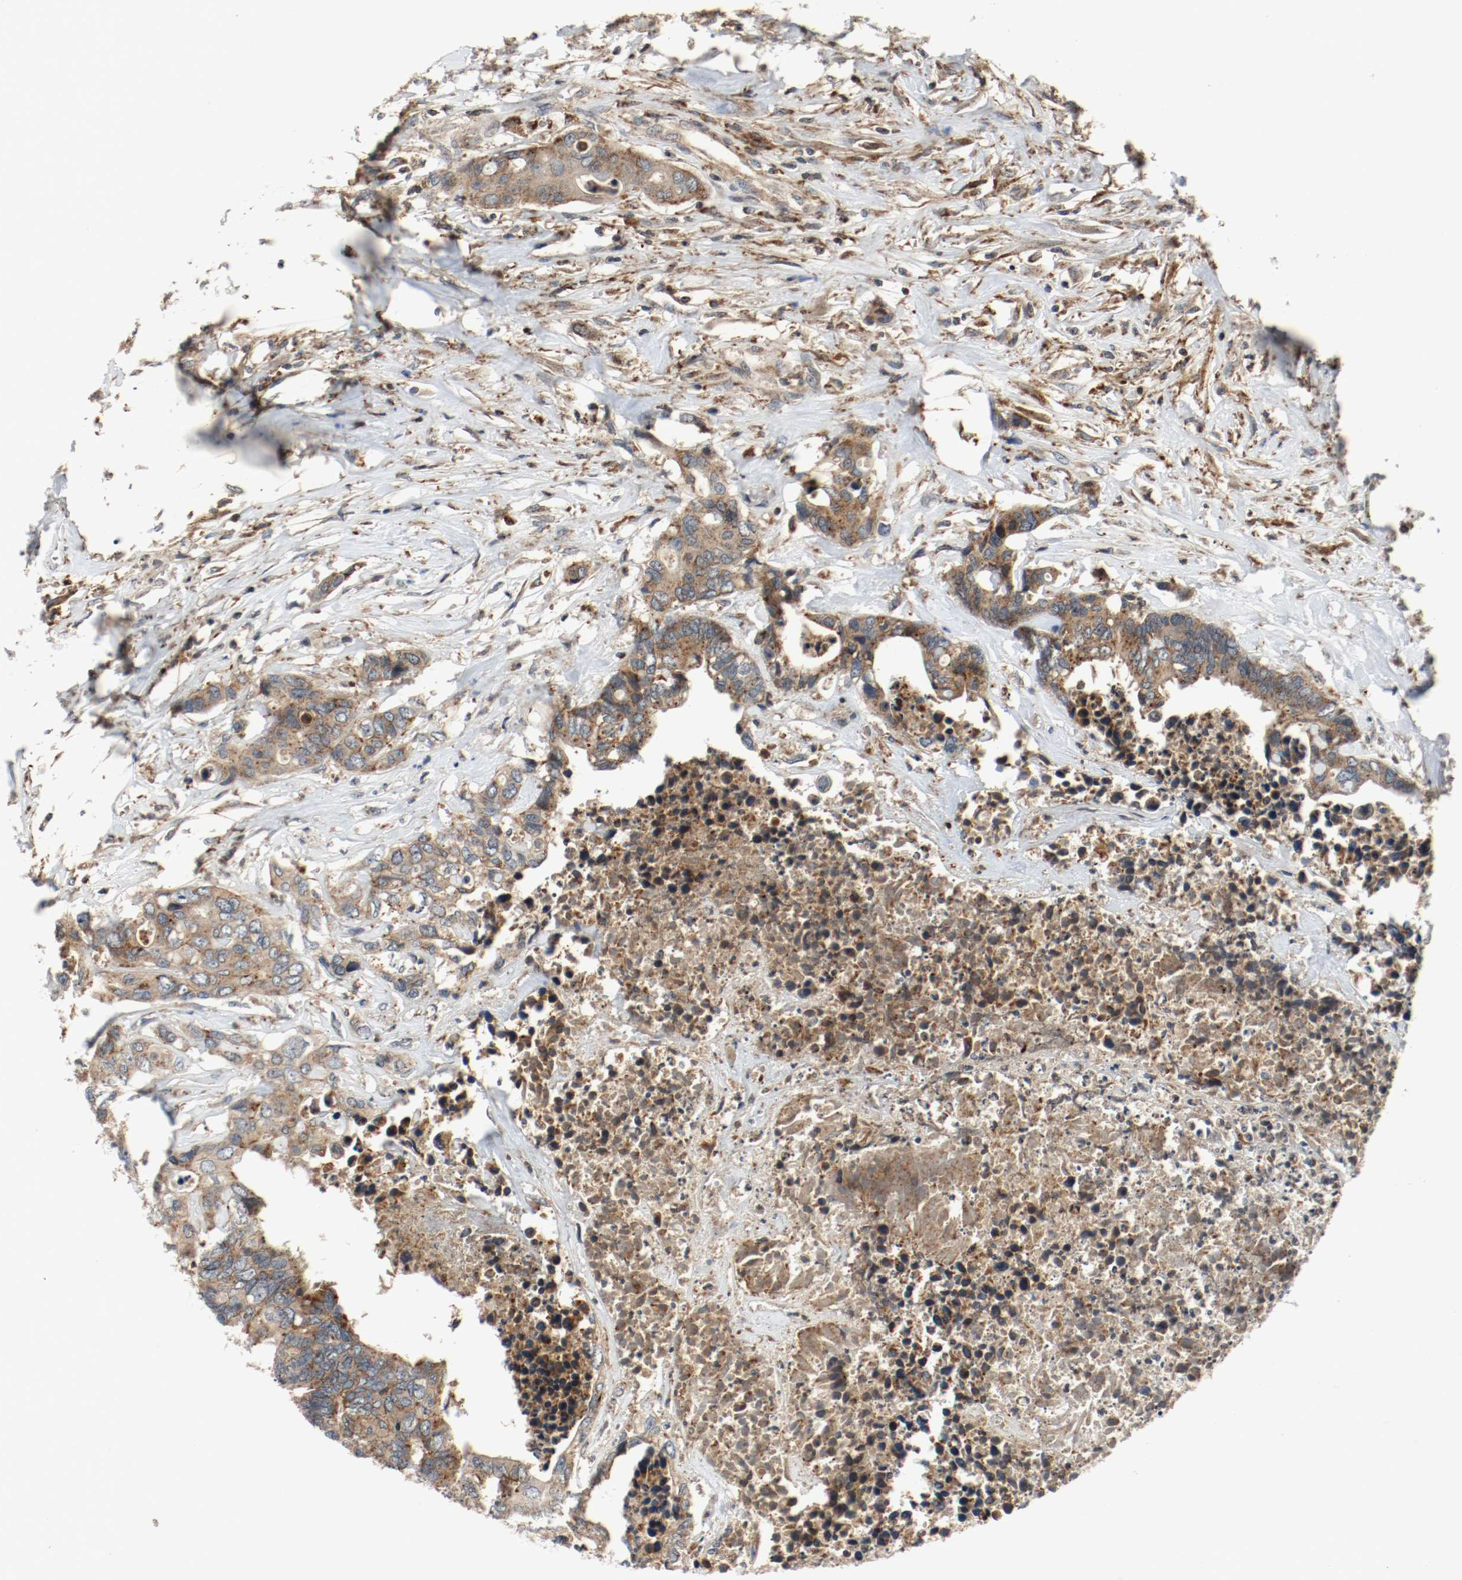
{"staining": {"intensity": "moderate", "quantity": ">75%", "location": "cytoplasmic/membranous"}, "tissue": "colorectal cancer", "cell_type": "Tumor cells", "image_type": "cancer", "snomed": [{"axis": "morphology", "description": "Adenocarcinoma, NOS"}, {"axis": "topography", "description": "Rectum"}], "caption": "Colorectal cancer stained with a protein marker reveals moderate staining in tumor cells.", "gene": "LAMP2", "patient": {"sex": "male", "age": 55}}